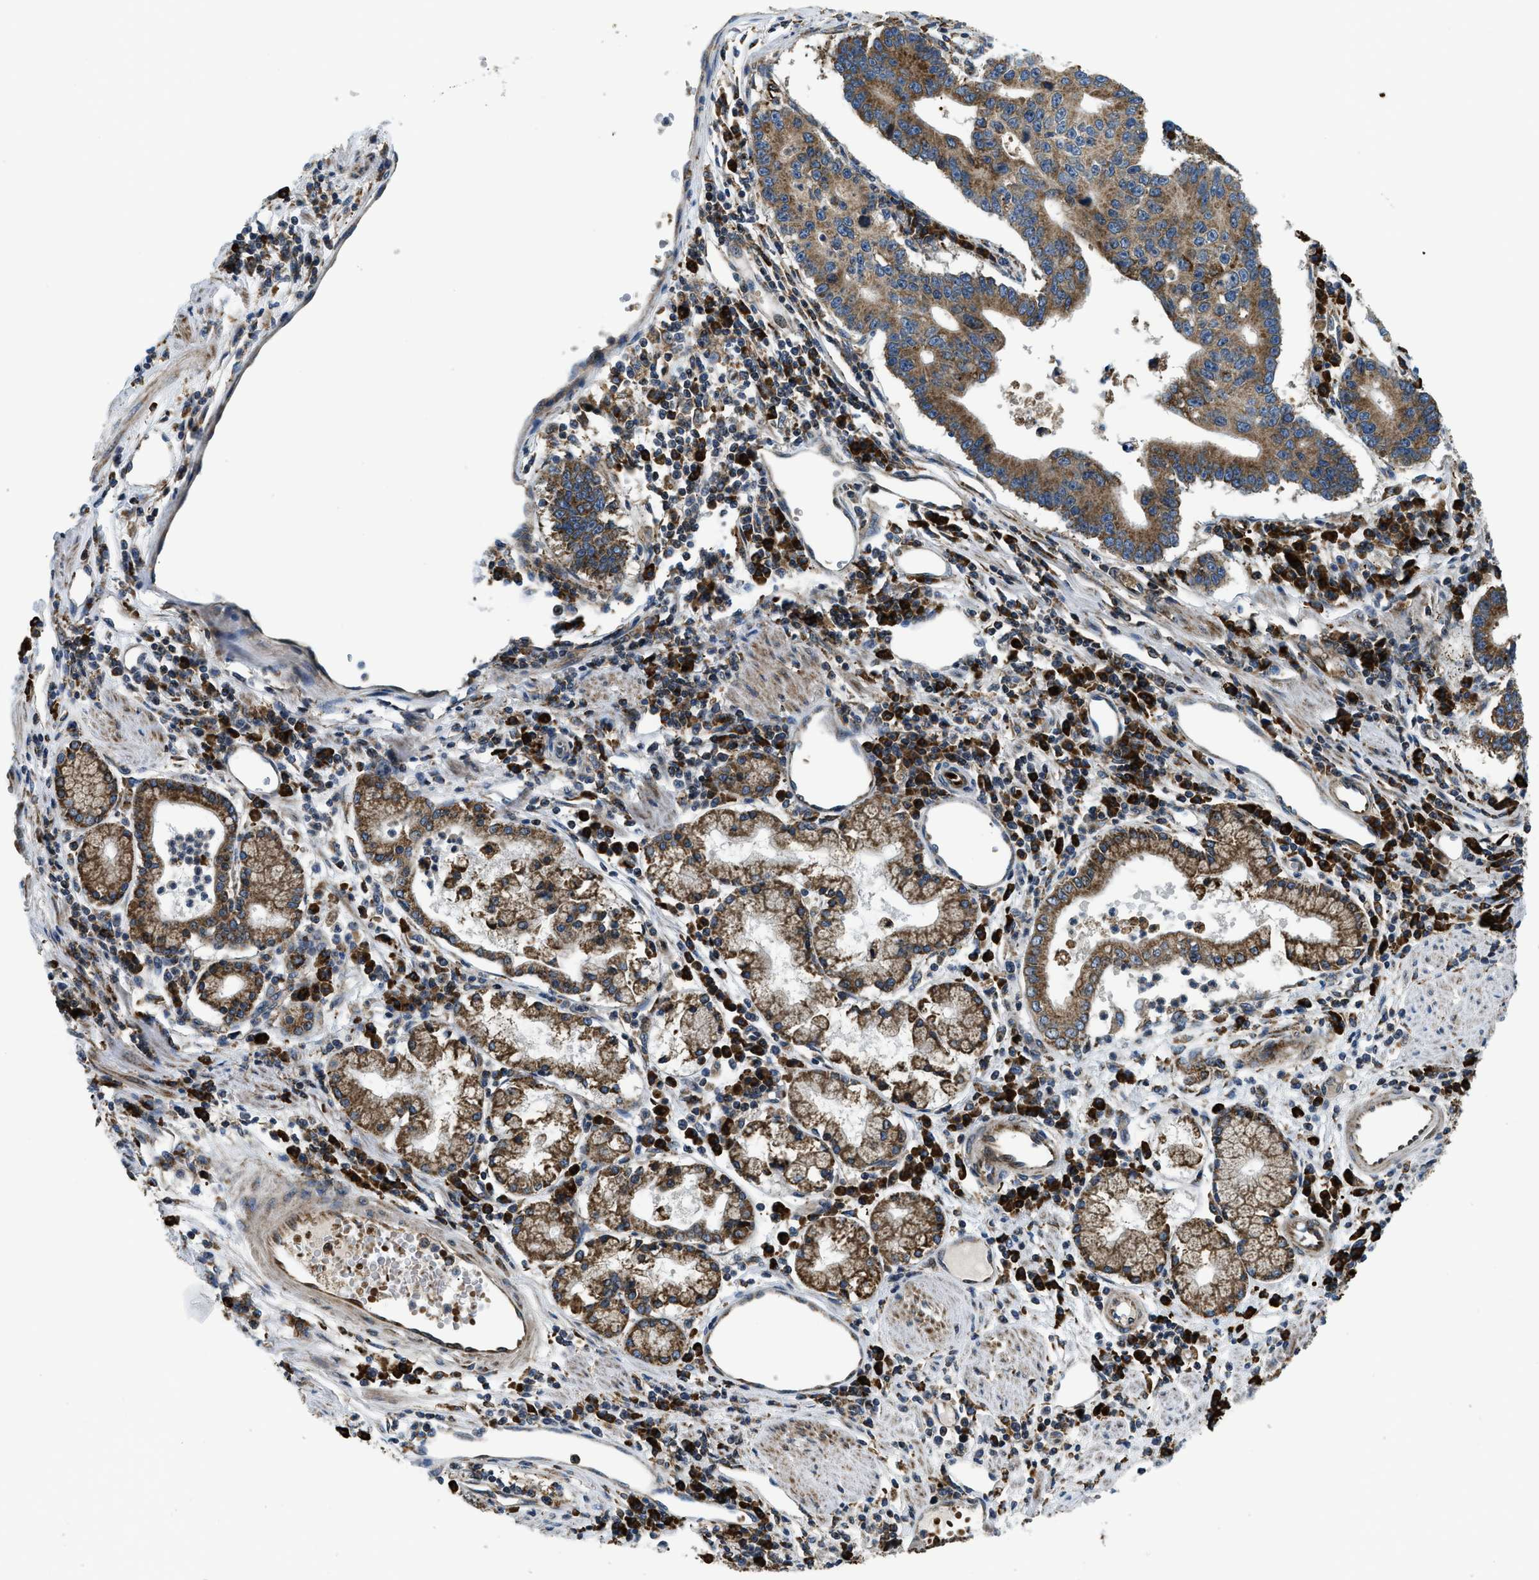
{"staining": {"intensity": "moderate", "quantity": ">75%", "location": "cytoplasmic/membranous"}, "tissue": "stomach cancer", "cell_type": "Tumor cells", "image_type": "cancer", "snomed": [{"axis": "morphology", "description": "Adenocarcinoma, NOS"}, {"axis": "topography", "description": "Stomach"}], "caption": "Stomach adenocarcinoma stained for a protein shows moderate cytoplasmic/membranous positivity in tumor cells.", "gene": "CSPG4", "patient": {"sex": "male", "age": 59}}